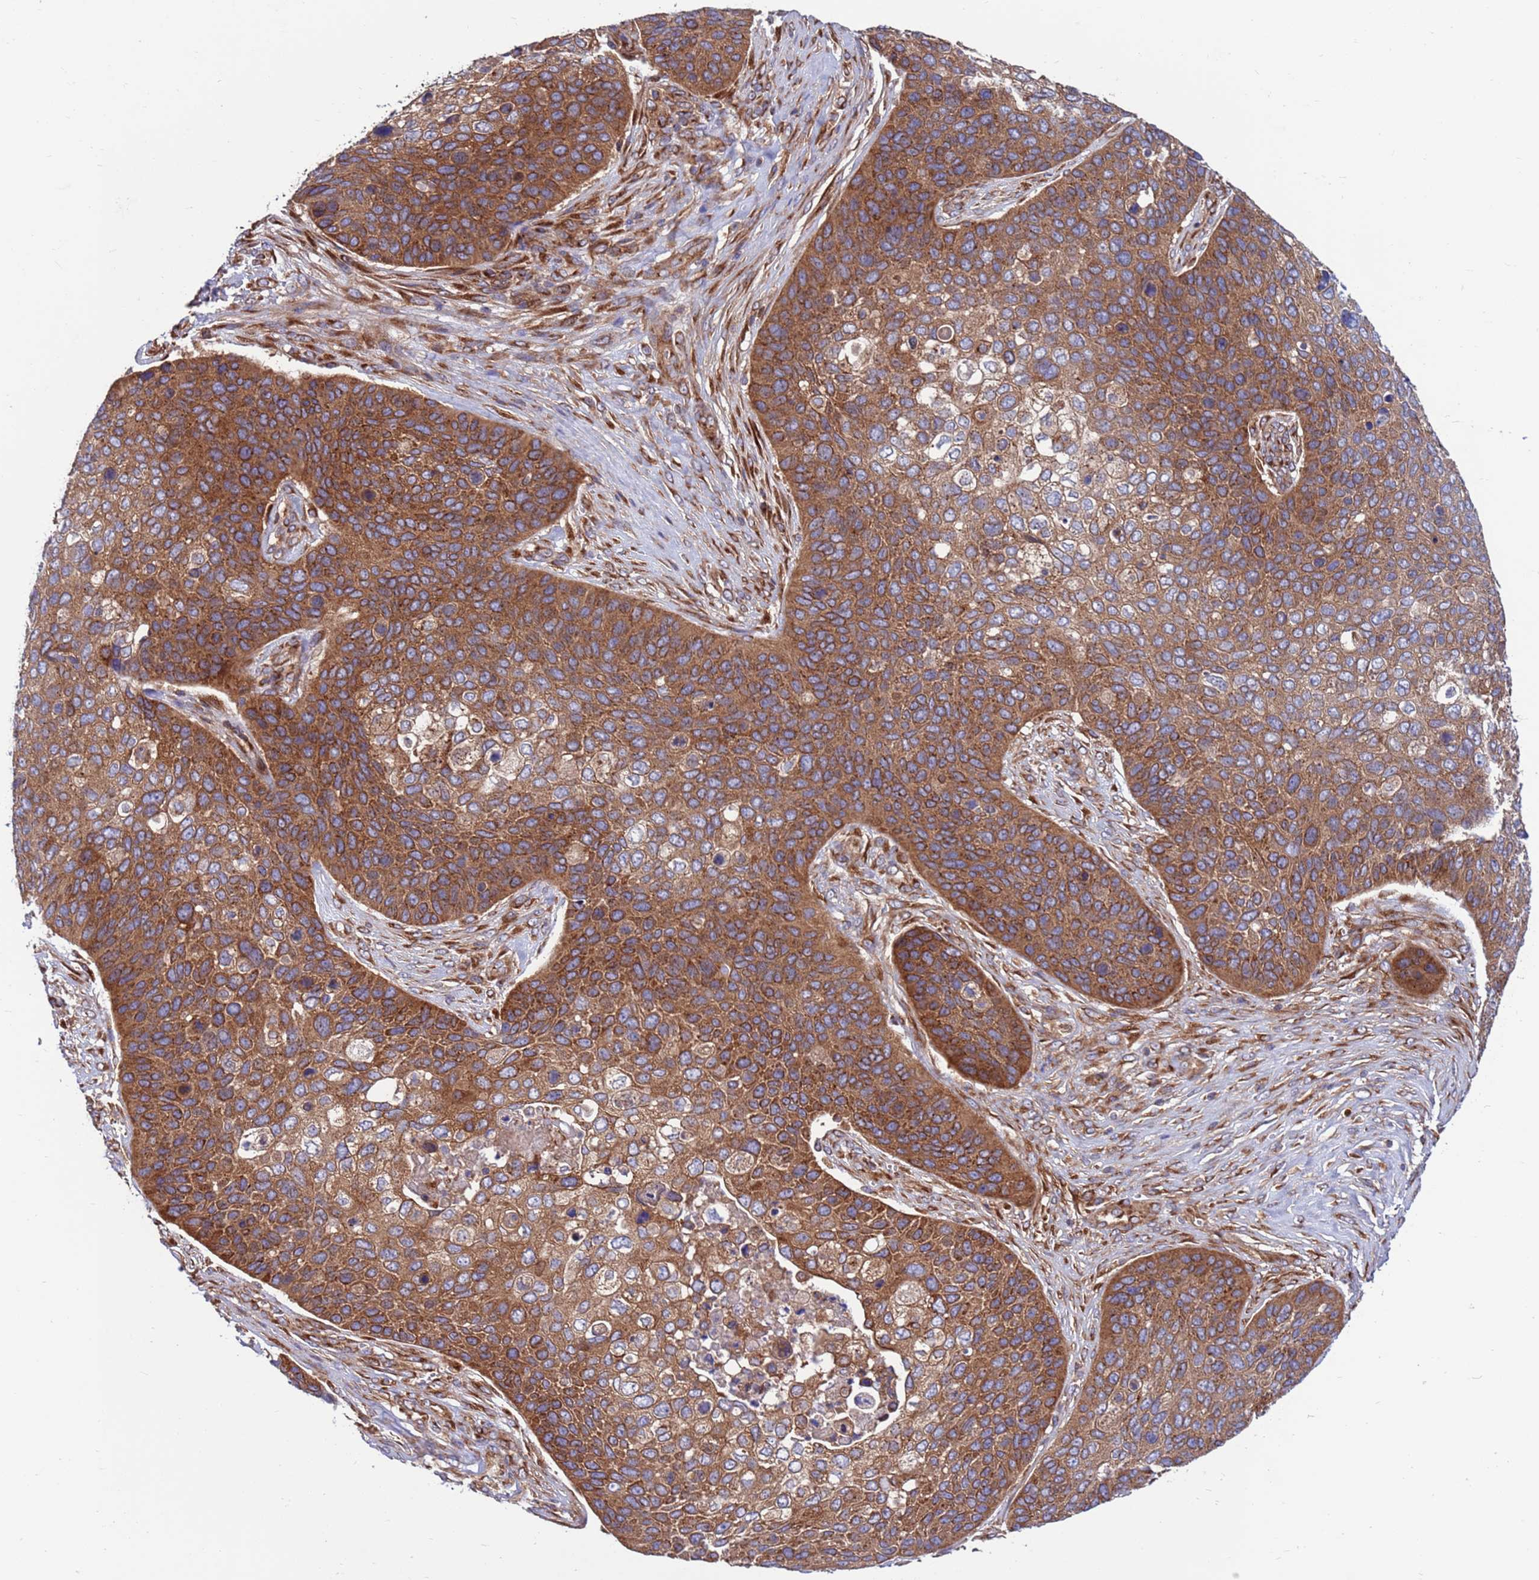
{"staining": {"intensity": "moderate", "quantity": ">75%", "location": "cytoplasmic/membranous"}, "tissue": "skin cancer", "cell_type": "Tumor cells", "image_type": "cancer", "snomed": [{"axis": "morphology", "description": "Basal cell carcinoma"}, {"axis": "topography", "description": "Skin"}], "caption": "Skin cancer stained with DAB immunohistochemistry (IHC) displays medium levels of moderate cytoplasmic/membranous positivity in about >75% of tumor cells.", "gene": "ZC3HAV1", "patient": {"sex": "female", "age": 74}}